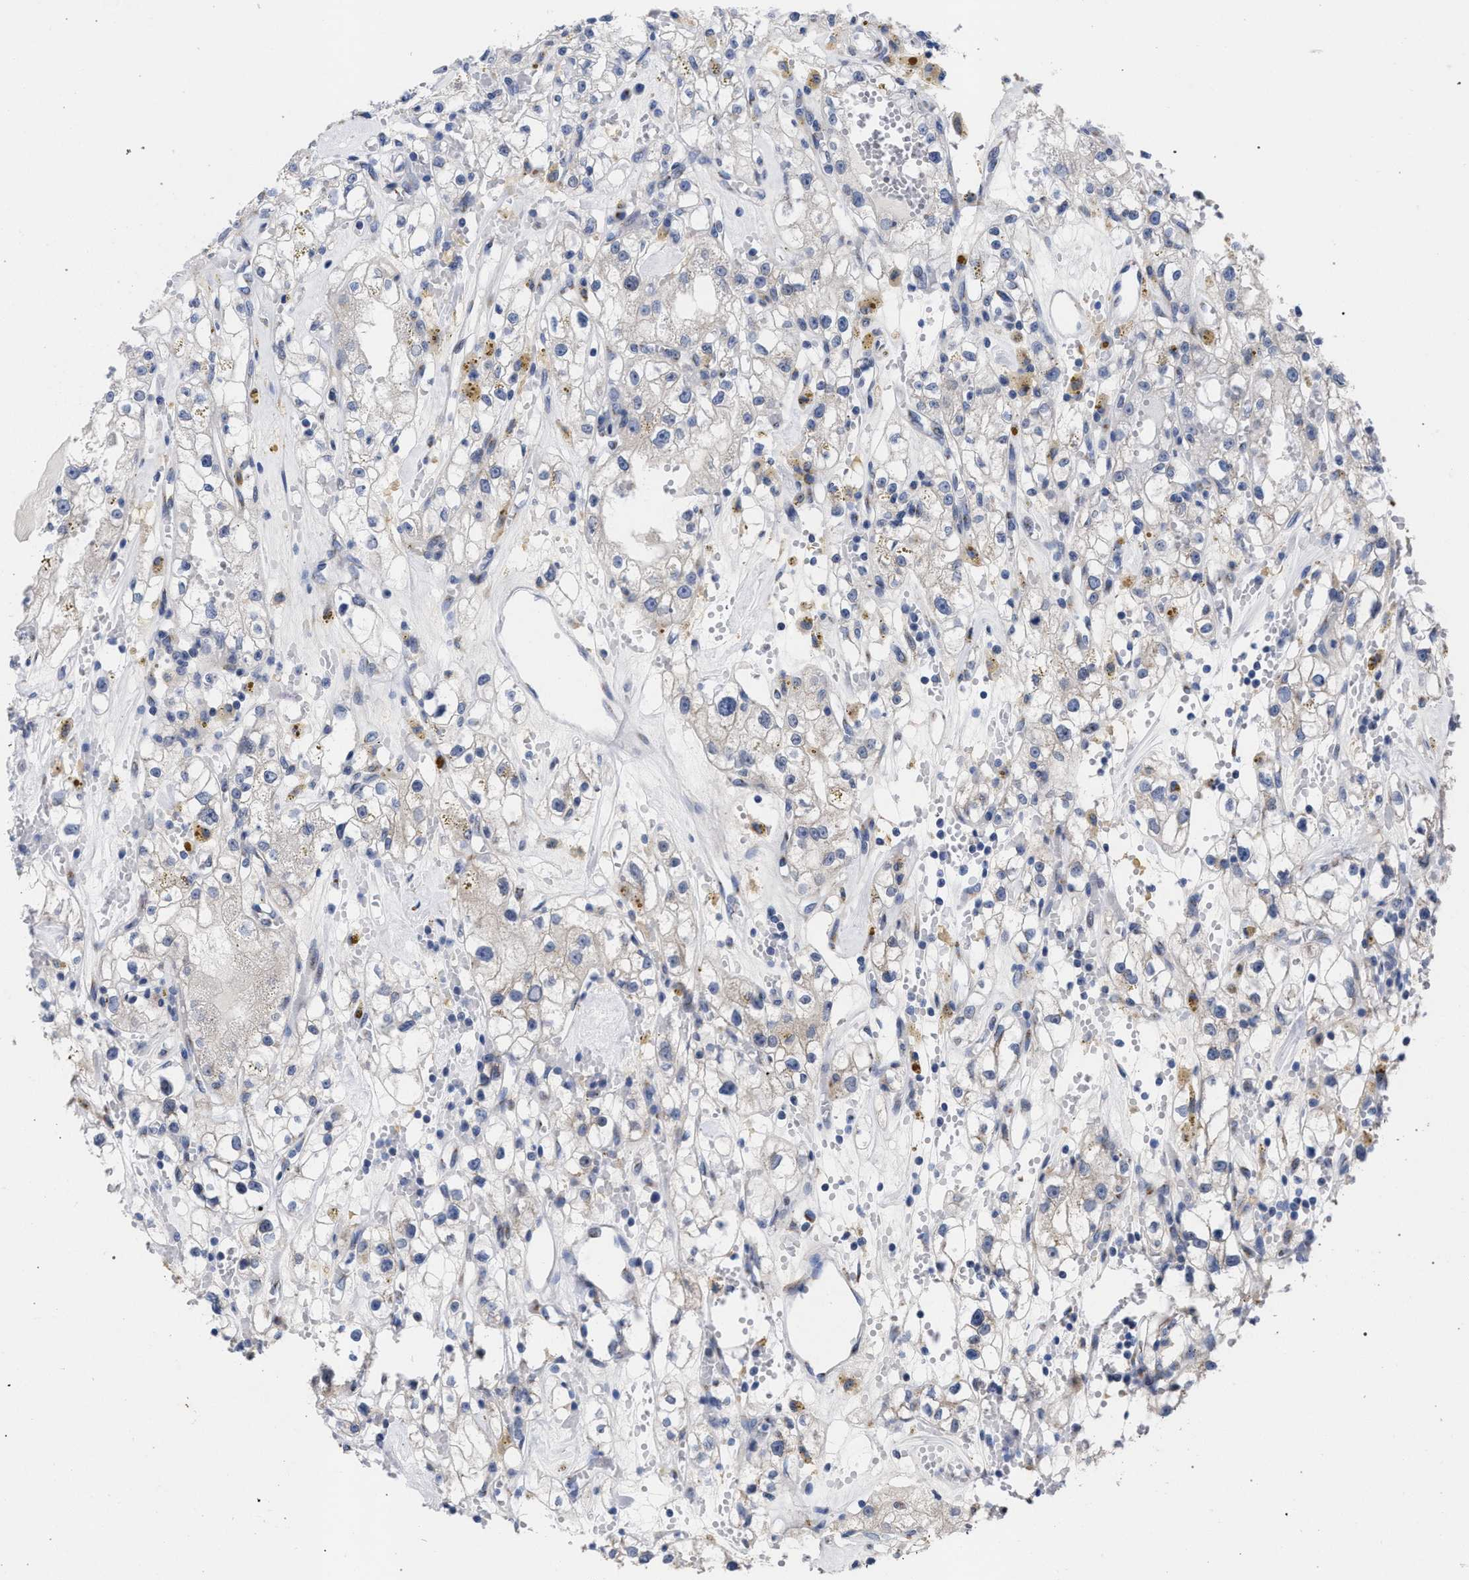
{"staining": {"intensity": "negative", "quantity": "none", "location": "none"}, "tissue": "renal cancer", "cell_type": "Tumor cells", "image_type": "cancer", "snomed": [{"axis": "morphology", "description": "Adenocarcinoma, NOS"}, {"axis": "topography", "description": "Kidney"}], "caption": "This is a image of IHC staining of renal cancer (adenocarcinoma), which shows no positivity in tumor cells.", "gene": "GOLGA2", "patient": {"sex": "male", "age": 56}}